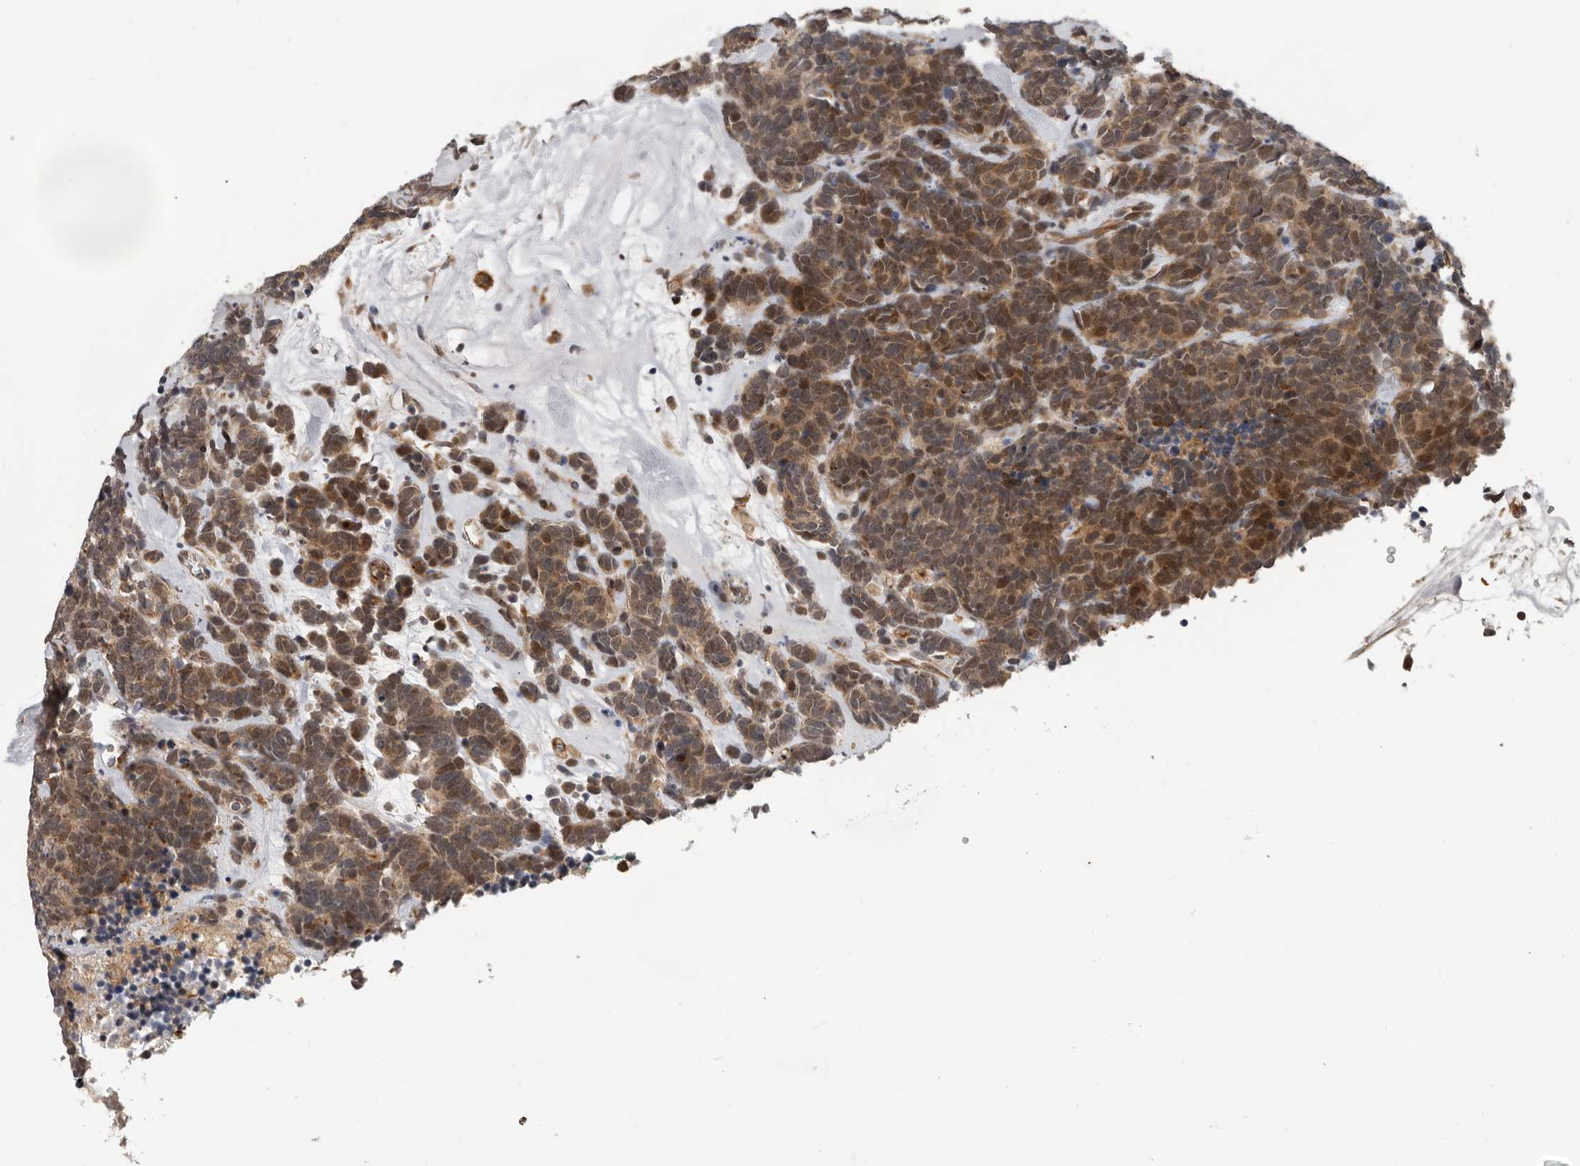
{"staining": {"intensity": "moderate", "quantity": ">75%", "location": "cytoplasmic/membranous,nuclear"}, "tissue": "carcinoid", "cell_type": "Tumor cells", "image_type": "cancer", "snomed": [{"axis": "morphology", "description": "Carcinoma, NOS"}, {"axis": "morphology", "description": "Carcinoid, malignant, NOS"}, {"axis": "topography", "description": "Urinary bladder"}], "caption": "Tumor cells show medium levels of moderate cytoplasmic/membranous and nuclear expression in approximately >75% of cells in carcinoid.", "gene": "RNF157", "patient": {"sex": "male", "age": 57}}